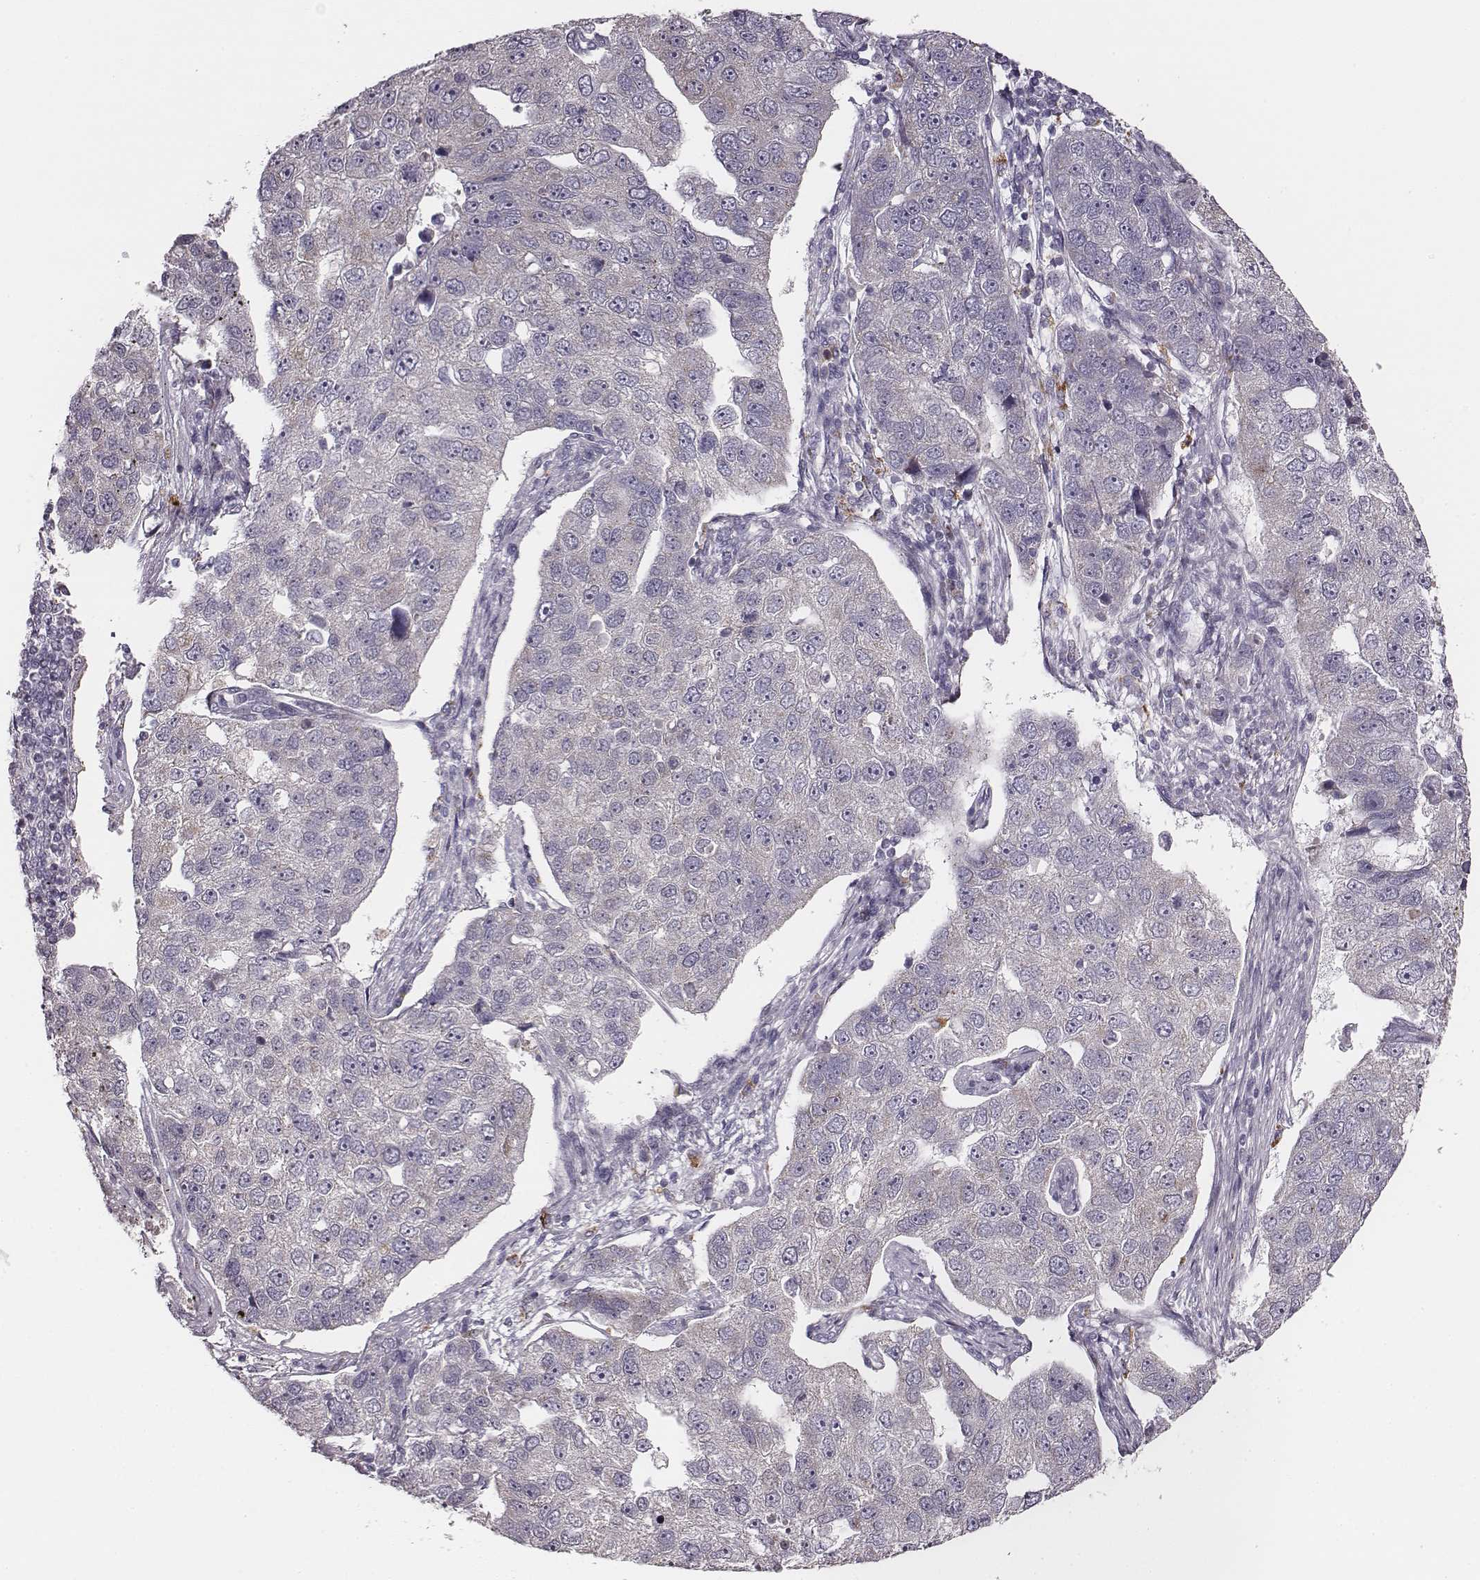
{"staining": {"intensity": "negative", "quantity": "none", "location": "none"}, "tissue": "pancreatic cancer", "cell_type": "Tumor cells", "image_type": "cancer", "snomed": [{"axis": "morphology", "description": "Adenocarcinoma, NOS"}, {"axis": "topography", "description": "Pancreas"}], "caption": "There is no significant expression in tumor cells of adenocarcinoma (pancreatic).", "gene": "UBL4B", "patient": {"sex": "female", "age": 61}}